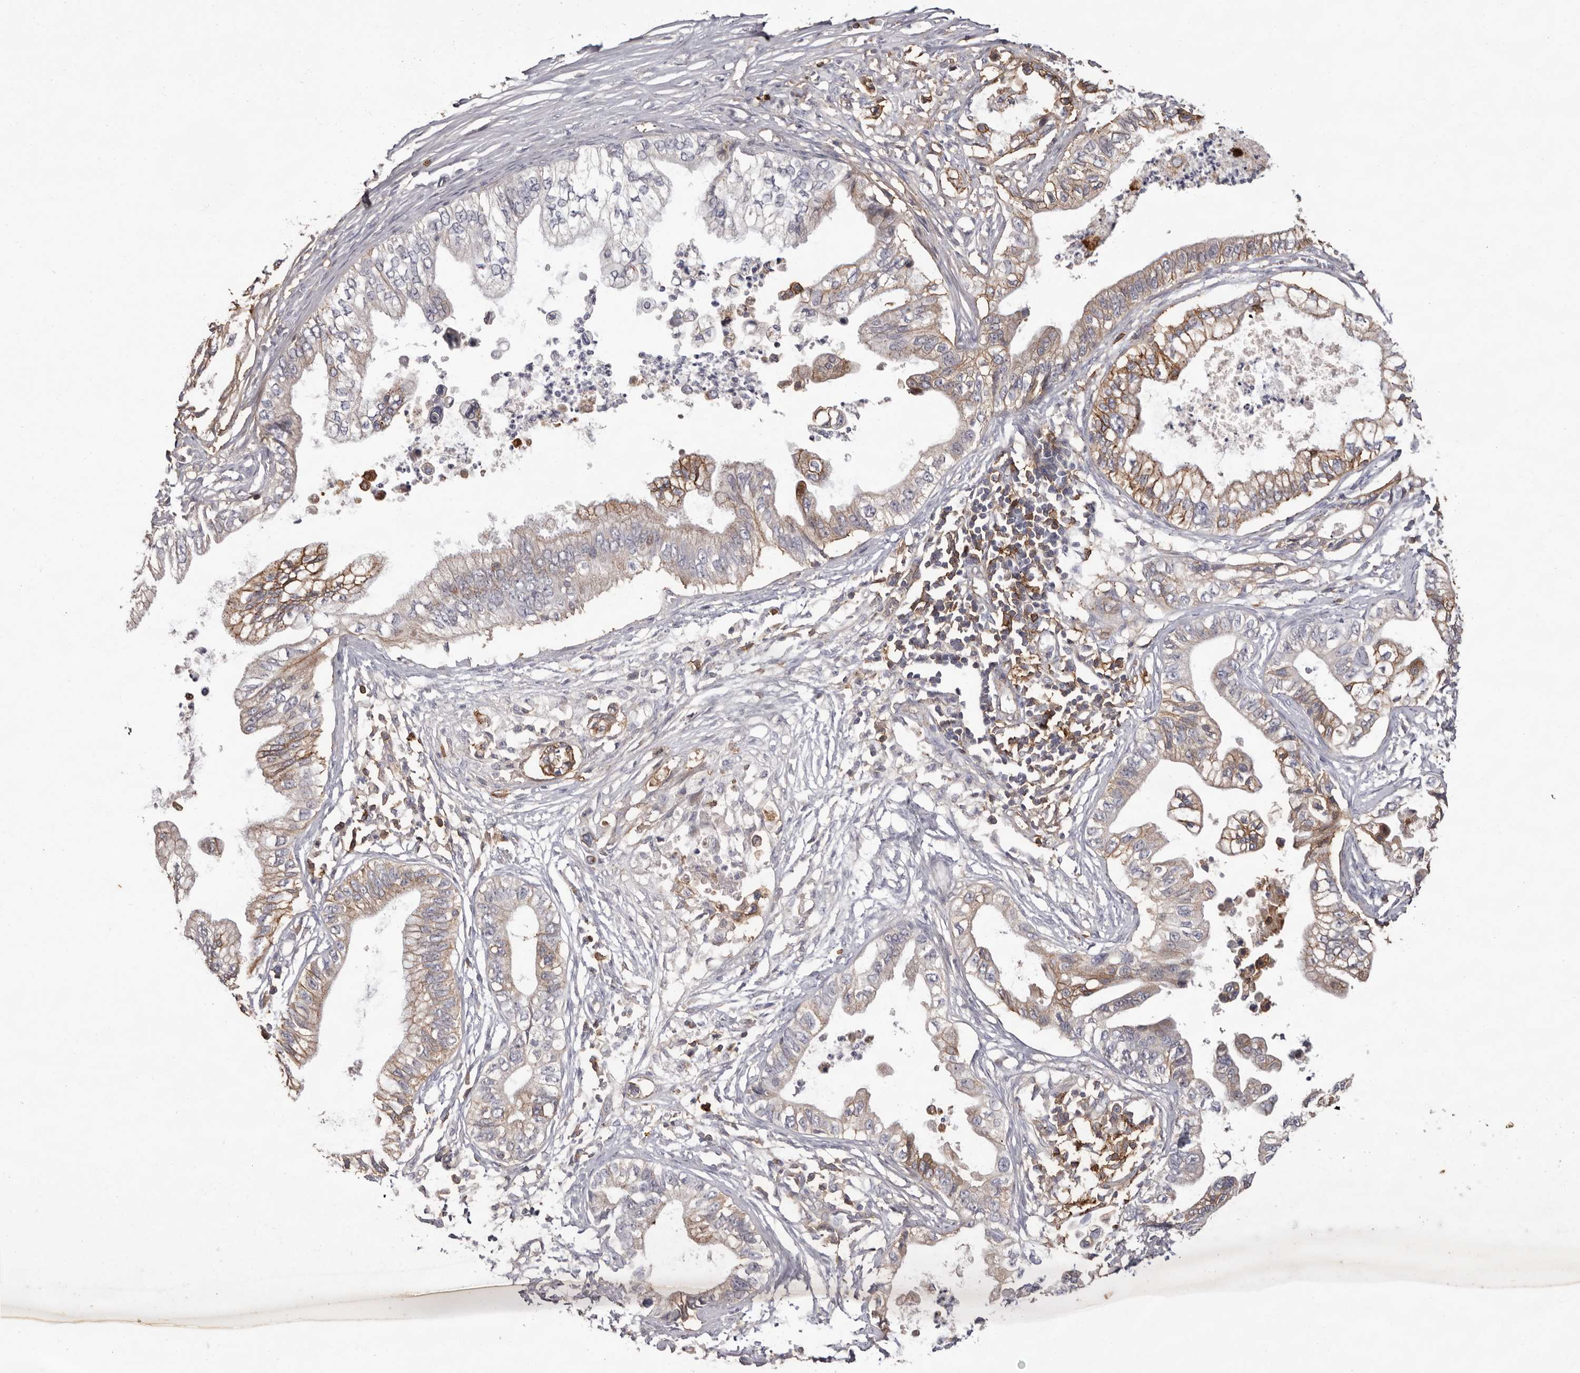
{"staining": {"intensity": "moderate", "quantity": "25%-75%", "location": "cytoplasmic/membranous"}, "tissue": "pancreatic cancer", "cell_type": "Tumor cells", "image_type": "cancer", "snomed": [{"axis": "morphology", "description": "Adenocarcinoma, NOS"}, {"axis": "topography", "description": "Pancreas"}], "caption": "Pancreatic cancer stained for a protein reveals moderate cytoplasmic/membranous positivity in tumor cells.", "gene": "MMACHC", "patient": {"sex": "male", "age": 56}}